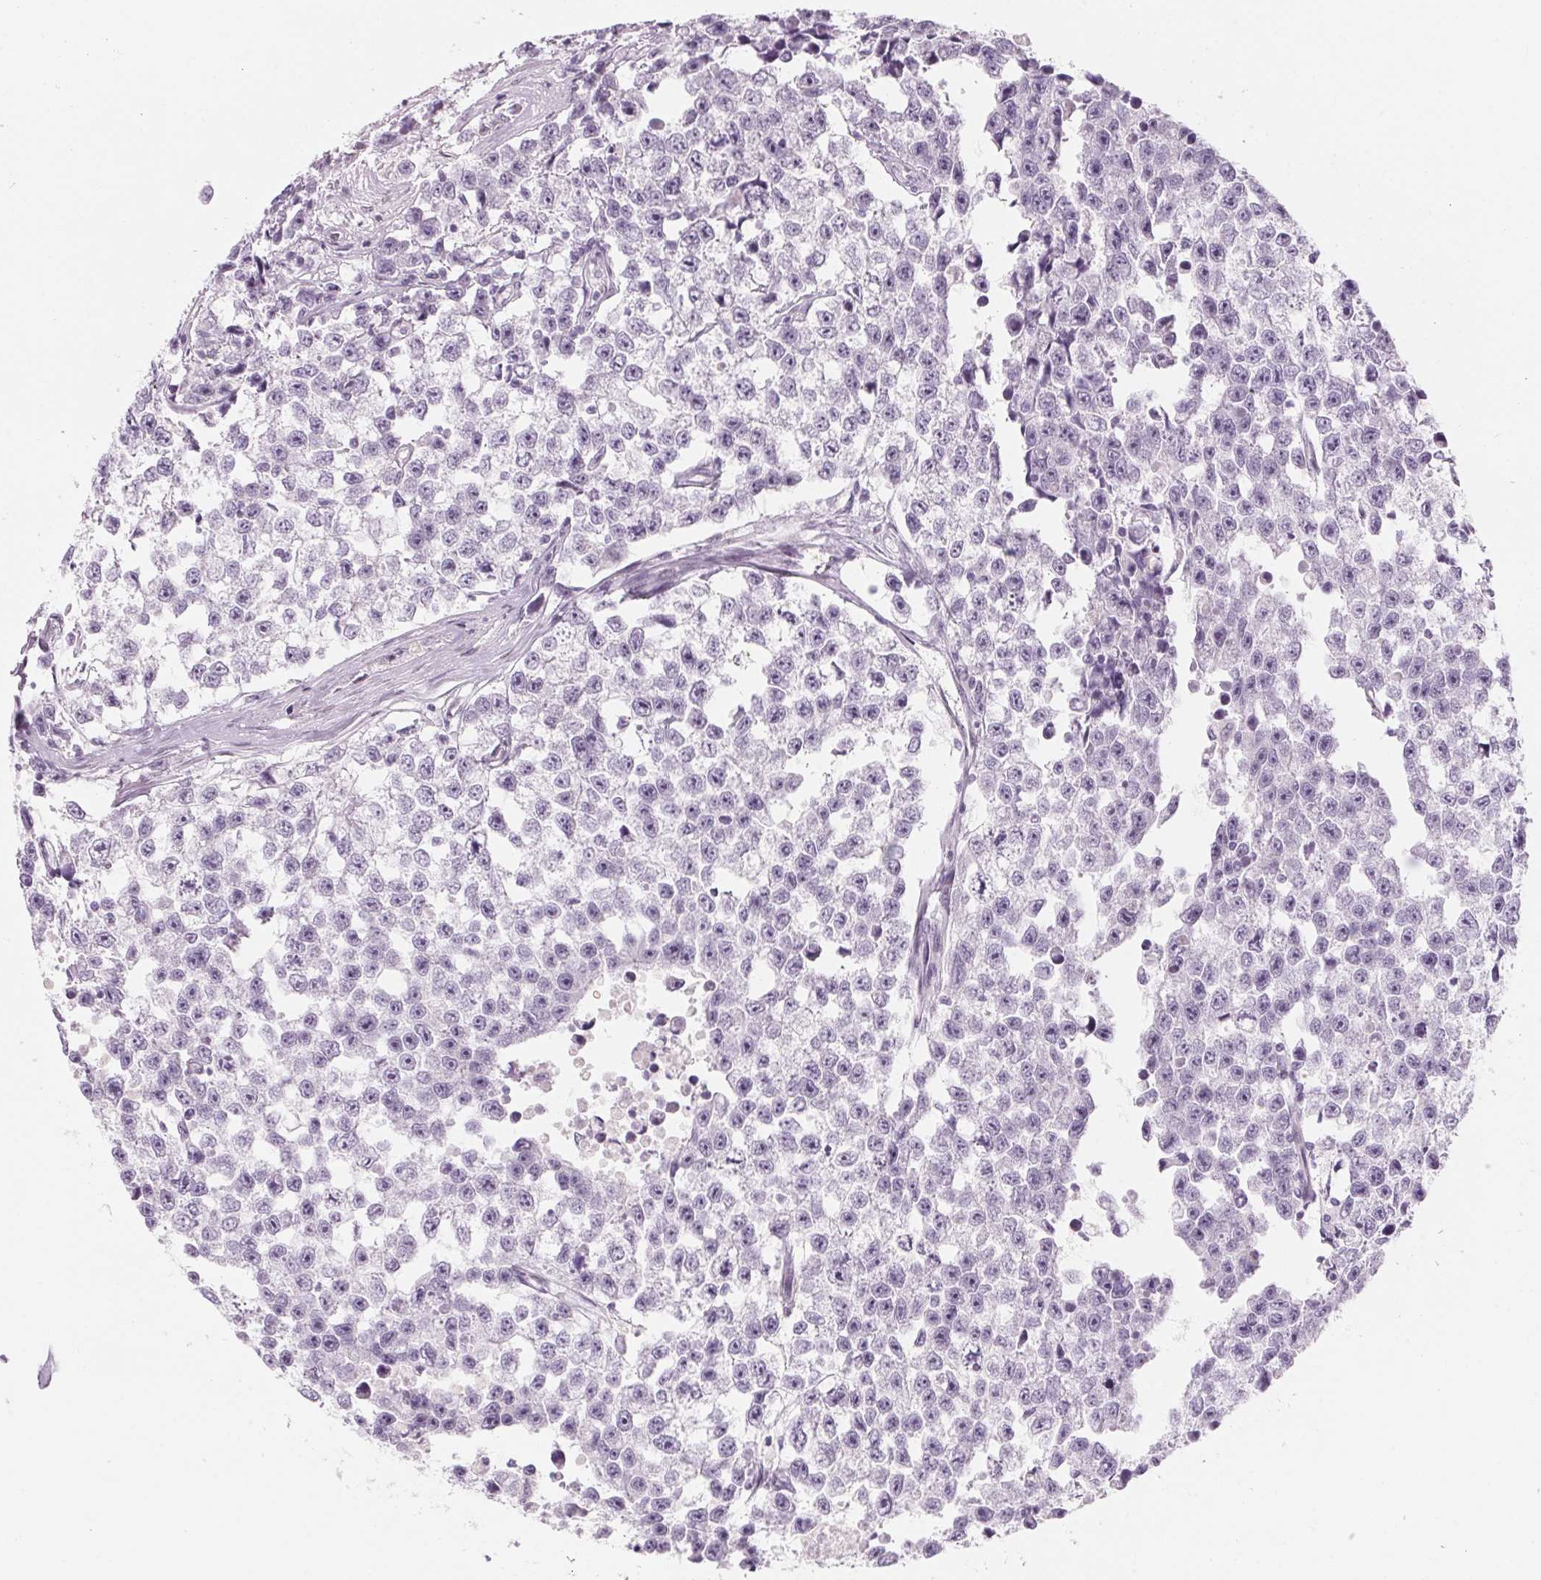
{"staining": {"intensity": "negative", "quantity": "none", "location": "none"}, "tissue": "testis cancer", "cell_type": "Tumor cells", "image_type": "cancer", "snomed": [{"axis": "morphology", "description": "Seminoma, NOS"}, {"axis": "topography", "description": "Testis"}], "caption": "This is a image of IHC staining of seminoma (testis), which shows no expression in tumor cells.", "gene": "KCNQ2", "patient": {"sex": "male", "age": 26}}